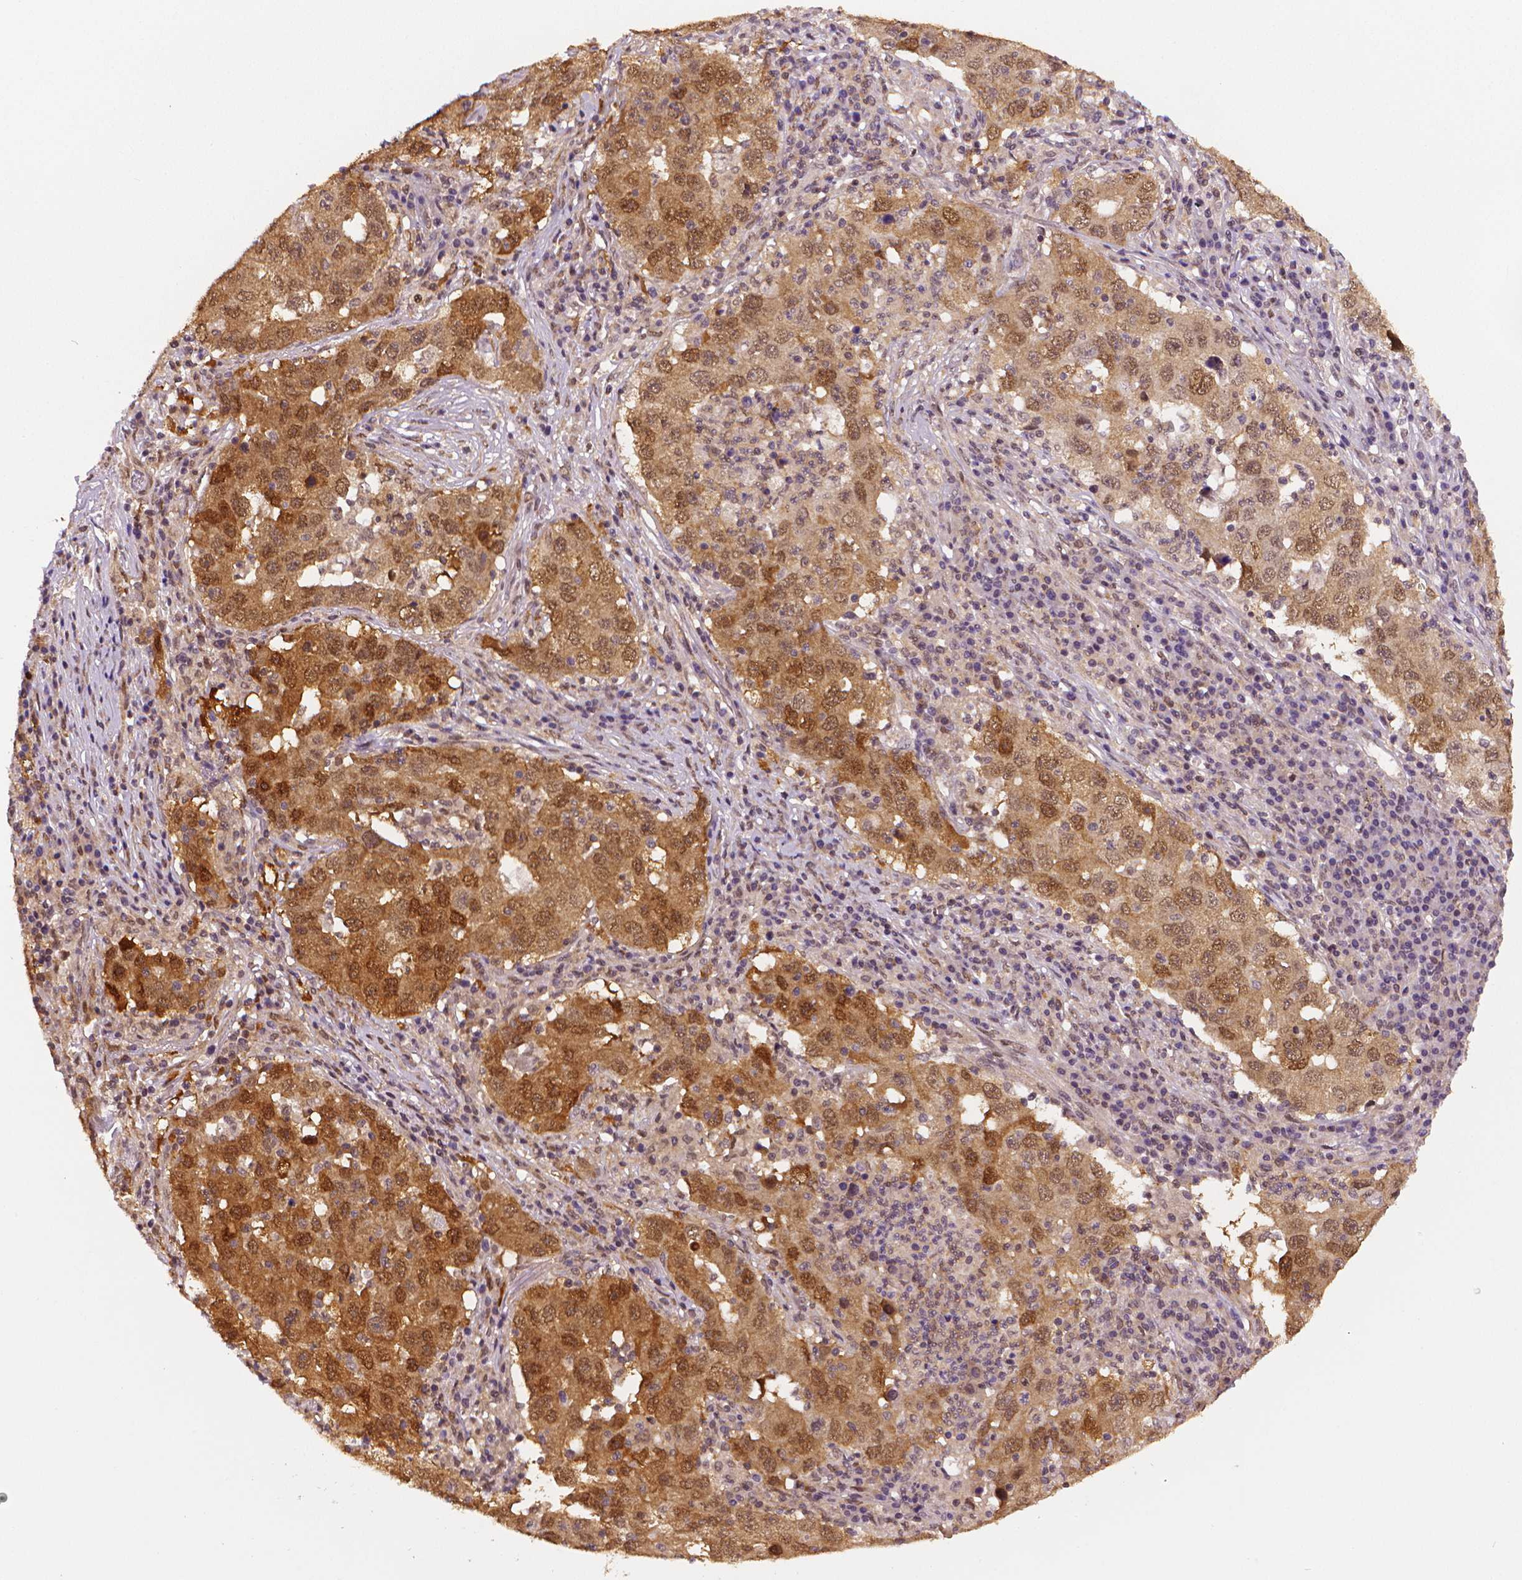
{"staining": {"intensity": "moderate", "quantity": ">75%", "location": "cytoplasmic/membranous,nuclear"}, "tissue": "lung cancer", "cell_type": "Tumor cells", "image_type": "cancer", "snomed": [{"axis": "morphology", "description": "Adenocarcinoma, NOS"}, {"axis": "topography", "description": "Lung"}], "caption": "Immunohistochemistry (DAB (3,3'-diaminobenzidine)) staining of lung adenocarcinoma demonstrates moderate cytoplasmic/membranous and nuclear protein positivity in about >75% of tumor cells.", "gene": "STAT3", "patient": {"sex": "male", "age": 73}}